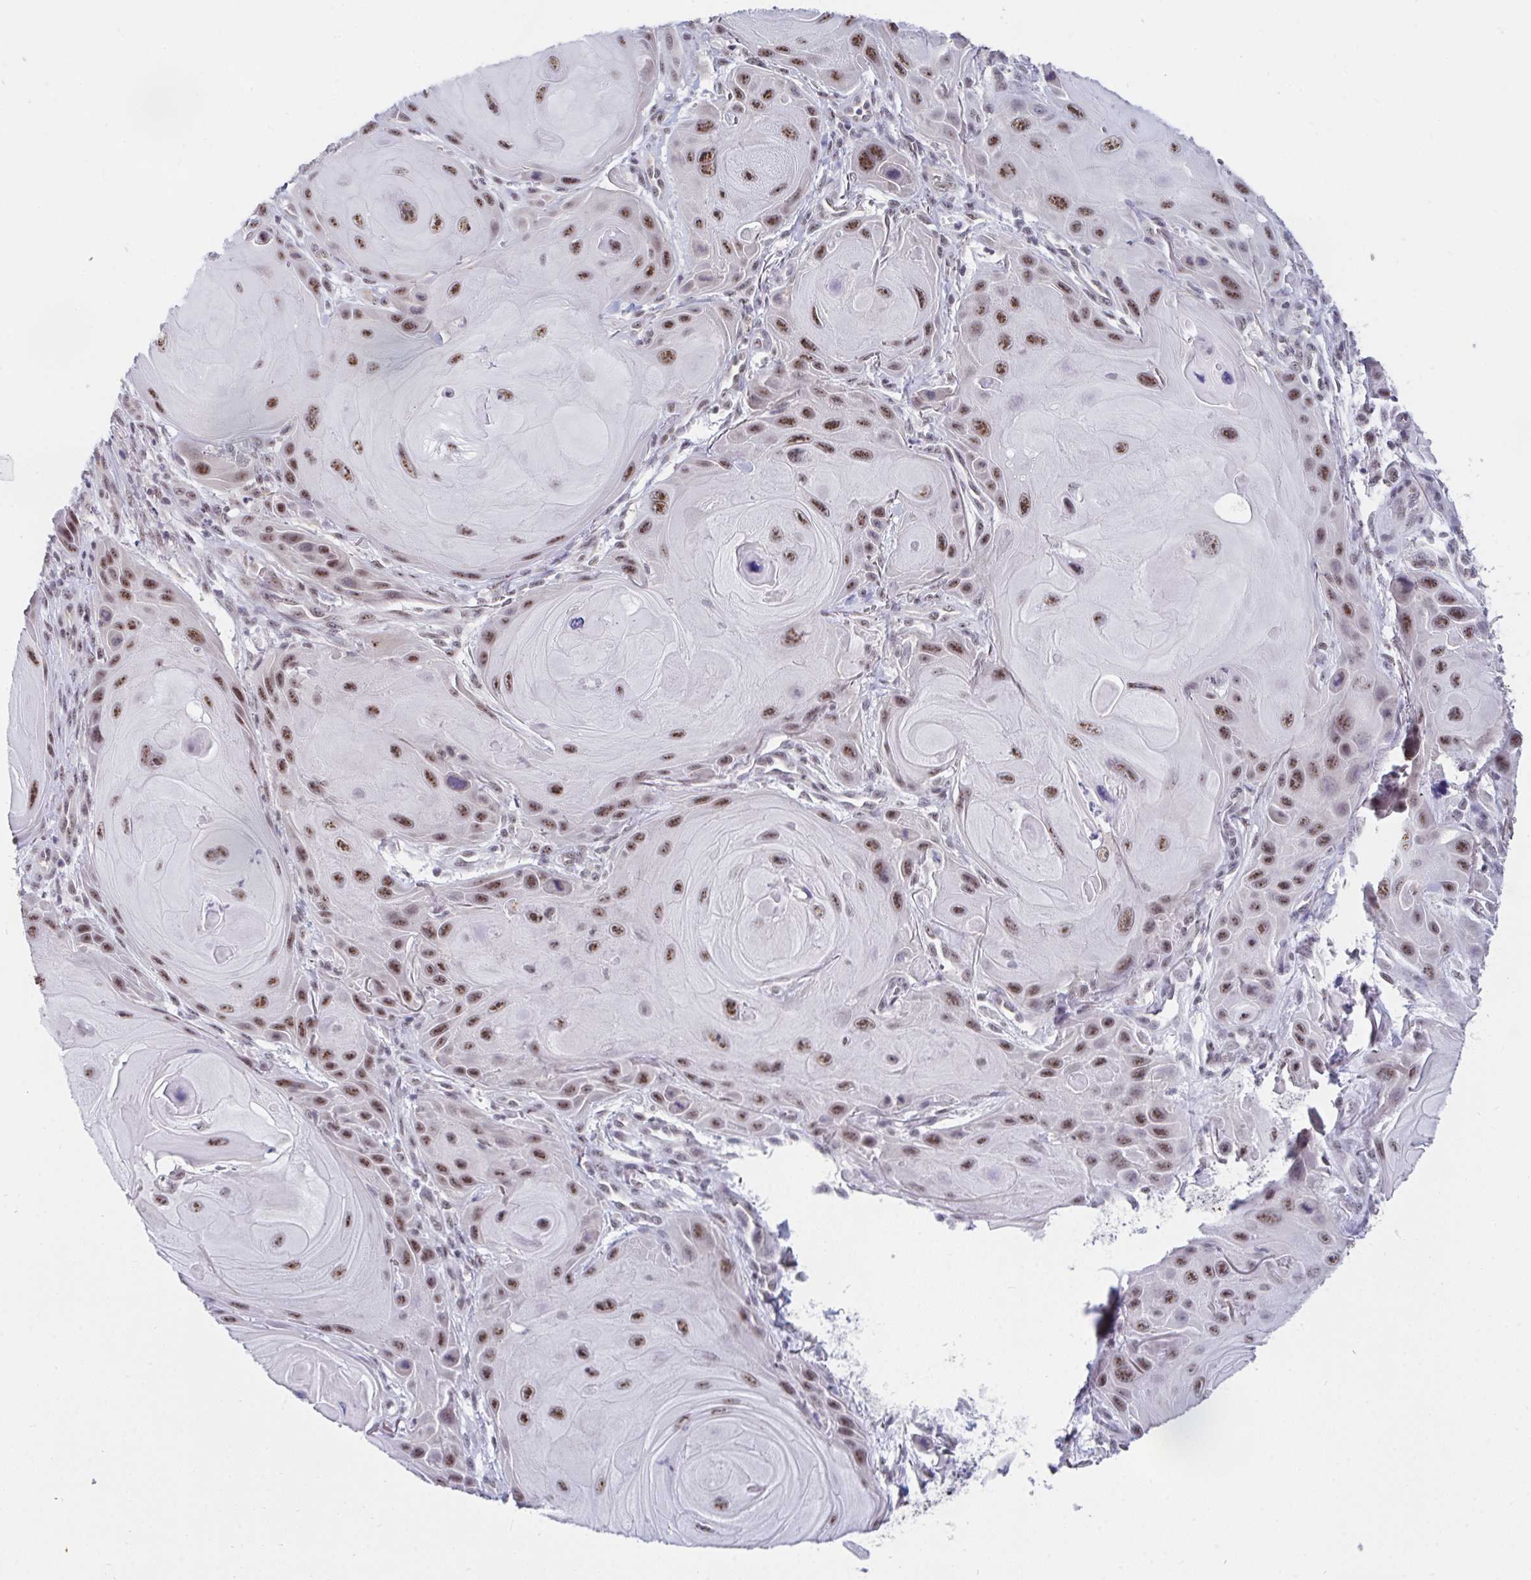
{"staining": {"intensity": "moderate", "quantity": ">75%", "location": "nuclear"}, "tissue": "skin cancer", "cell_type": "Tumor cells", "image_type": "cancer", "snomed": [{"axis": "morphology", "description": "Squamous cell carcinoma, NOS"}, {"axis": "topography", "description": "Skin"}], "caption": "Skin cancer tissue reveals moderate nuclear staining in approximately >75% of tumor cells", "gene": "PRR14", "patient": {"sex": "female", "age": 94}}